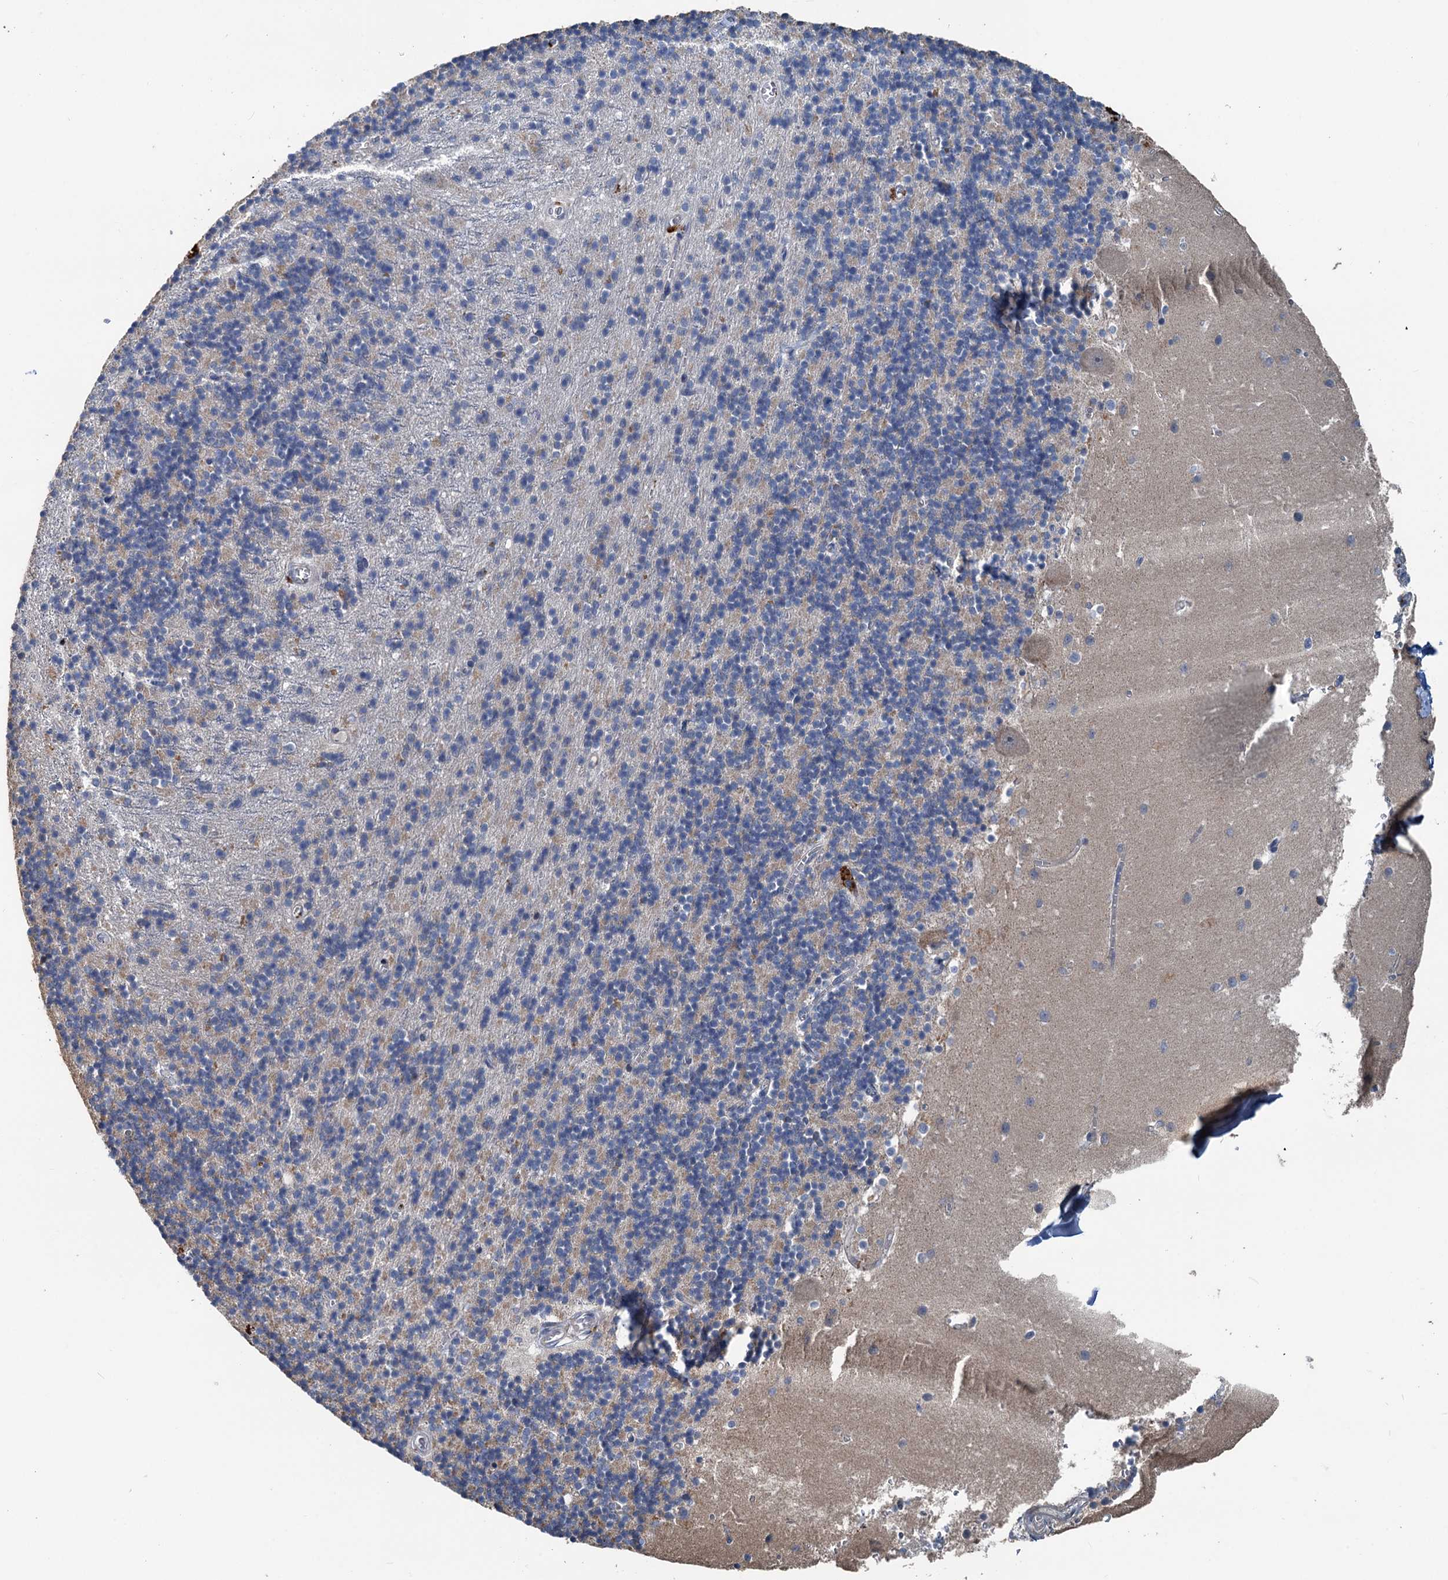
{"staining": {"intensity": "moderate", "quantity": "<25%", "location": "cytoplasmic/membranous"}, "tissue": "cerebellum", "cell_type": "Cells in granular layer", "image_type": "normal", "snomed": [{"axis": "morphology", "description": "Normal tissue, NOS"}, {"axis": "topography", "description": "Cerebellum"}], "caption": "About <25% of cells in granular layer in normal human cerebellum reveal moderate cytoplasmic/membranous protein expression as visualized by brown immunohistochemical staining.", "gene": "TEDC1", "patient": {"sex": "male", "age": 54}}